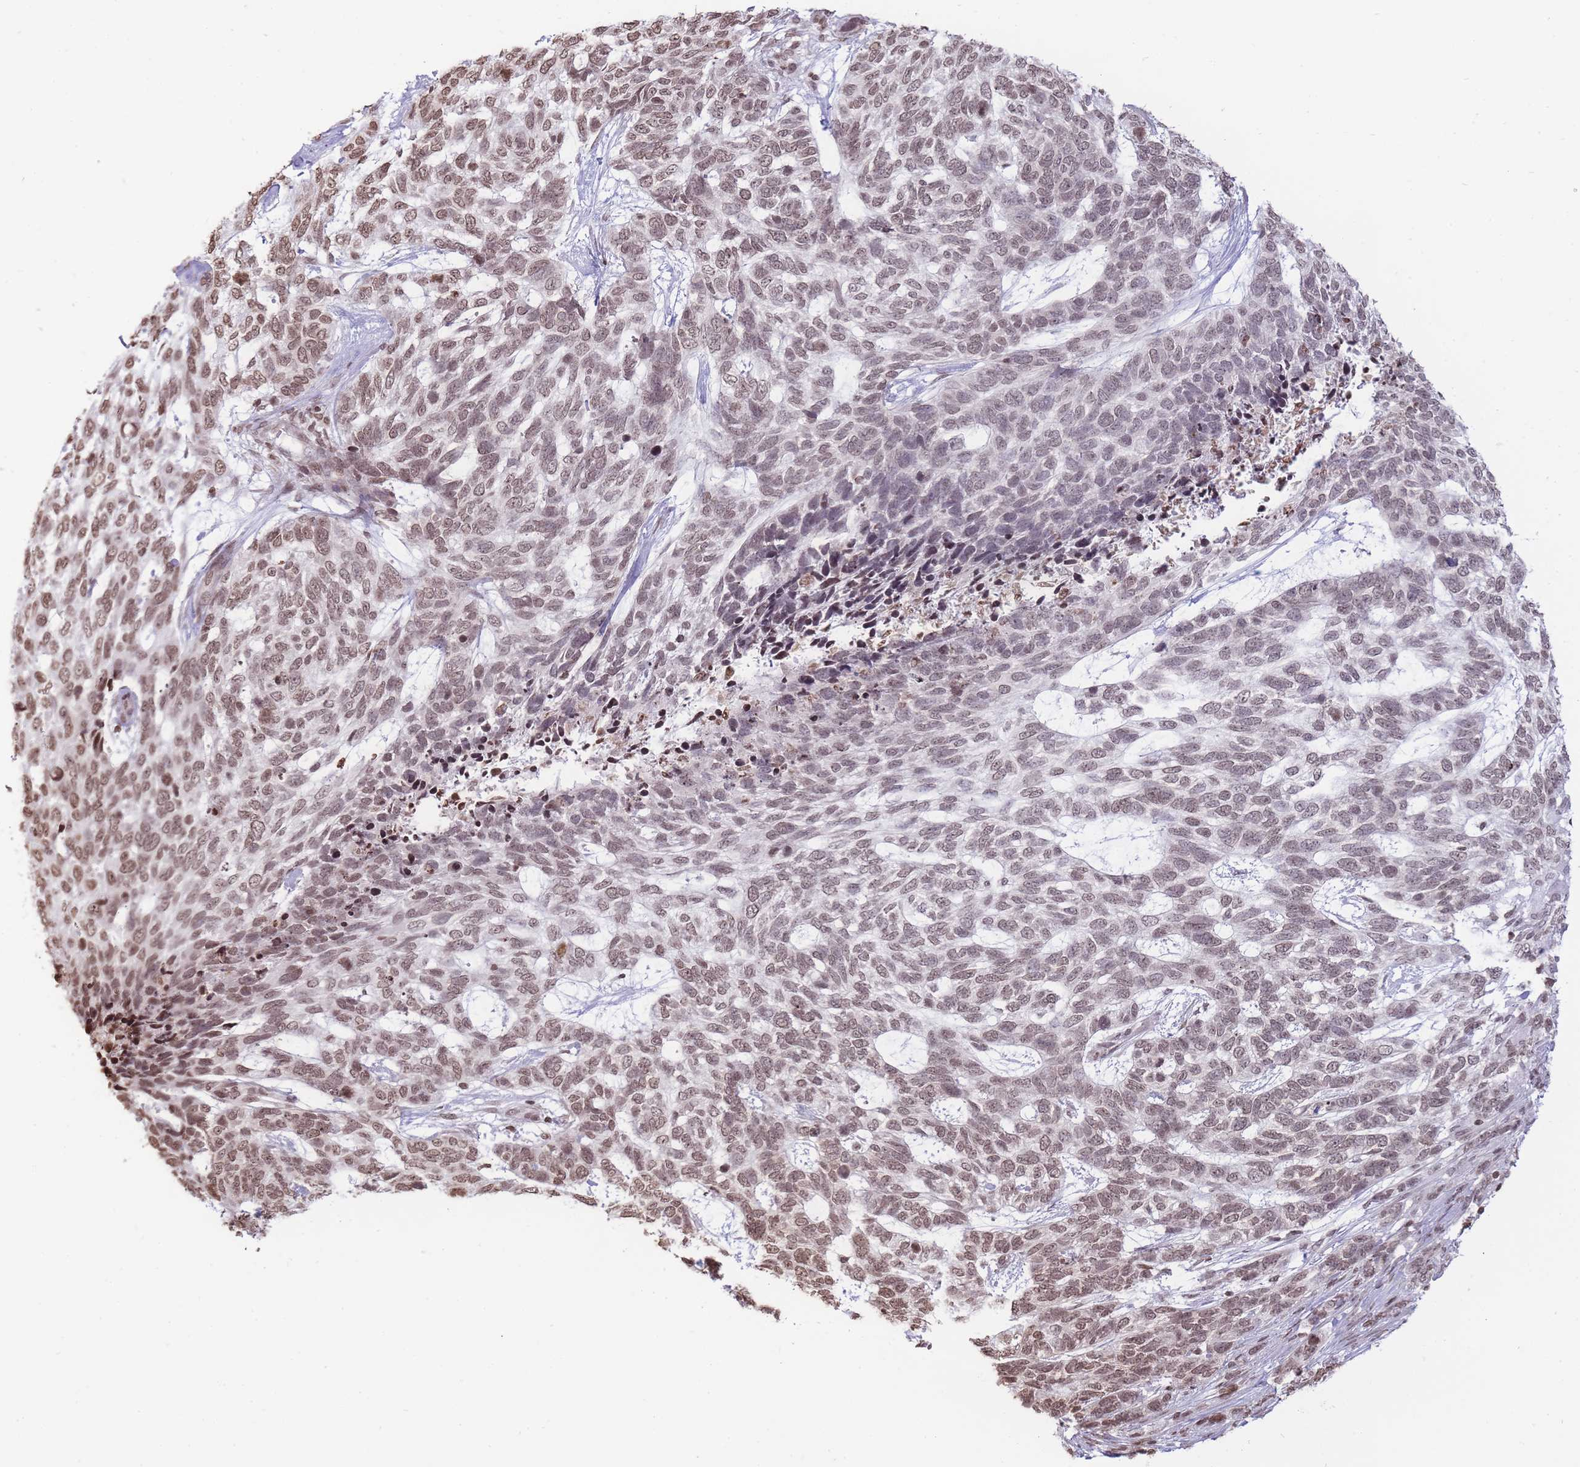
{"staining": {"intensity": "moderate", "quantity": ">75%", "location": "nuclear"}, "tissue": "skin cancer", "cell_type": "Tumor cells", "image_type": "cancer", "snomed": [{"axis": "morphology", "description": "Basal cell carcinoma"}, {"axis": "topography", "description": "Skin"}], "caption": "IHC image of neoplastic tissue: human skin cancer stained using IHC demonstrates medium levels of moderate protein expression localized specifically in the nuclear of tumor cells, appearing as a nuclear brown color.", "gene": "SHISAL1", "patient": {"sex": "female", "age": 65}}